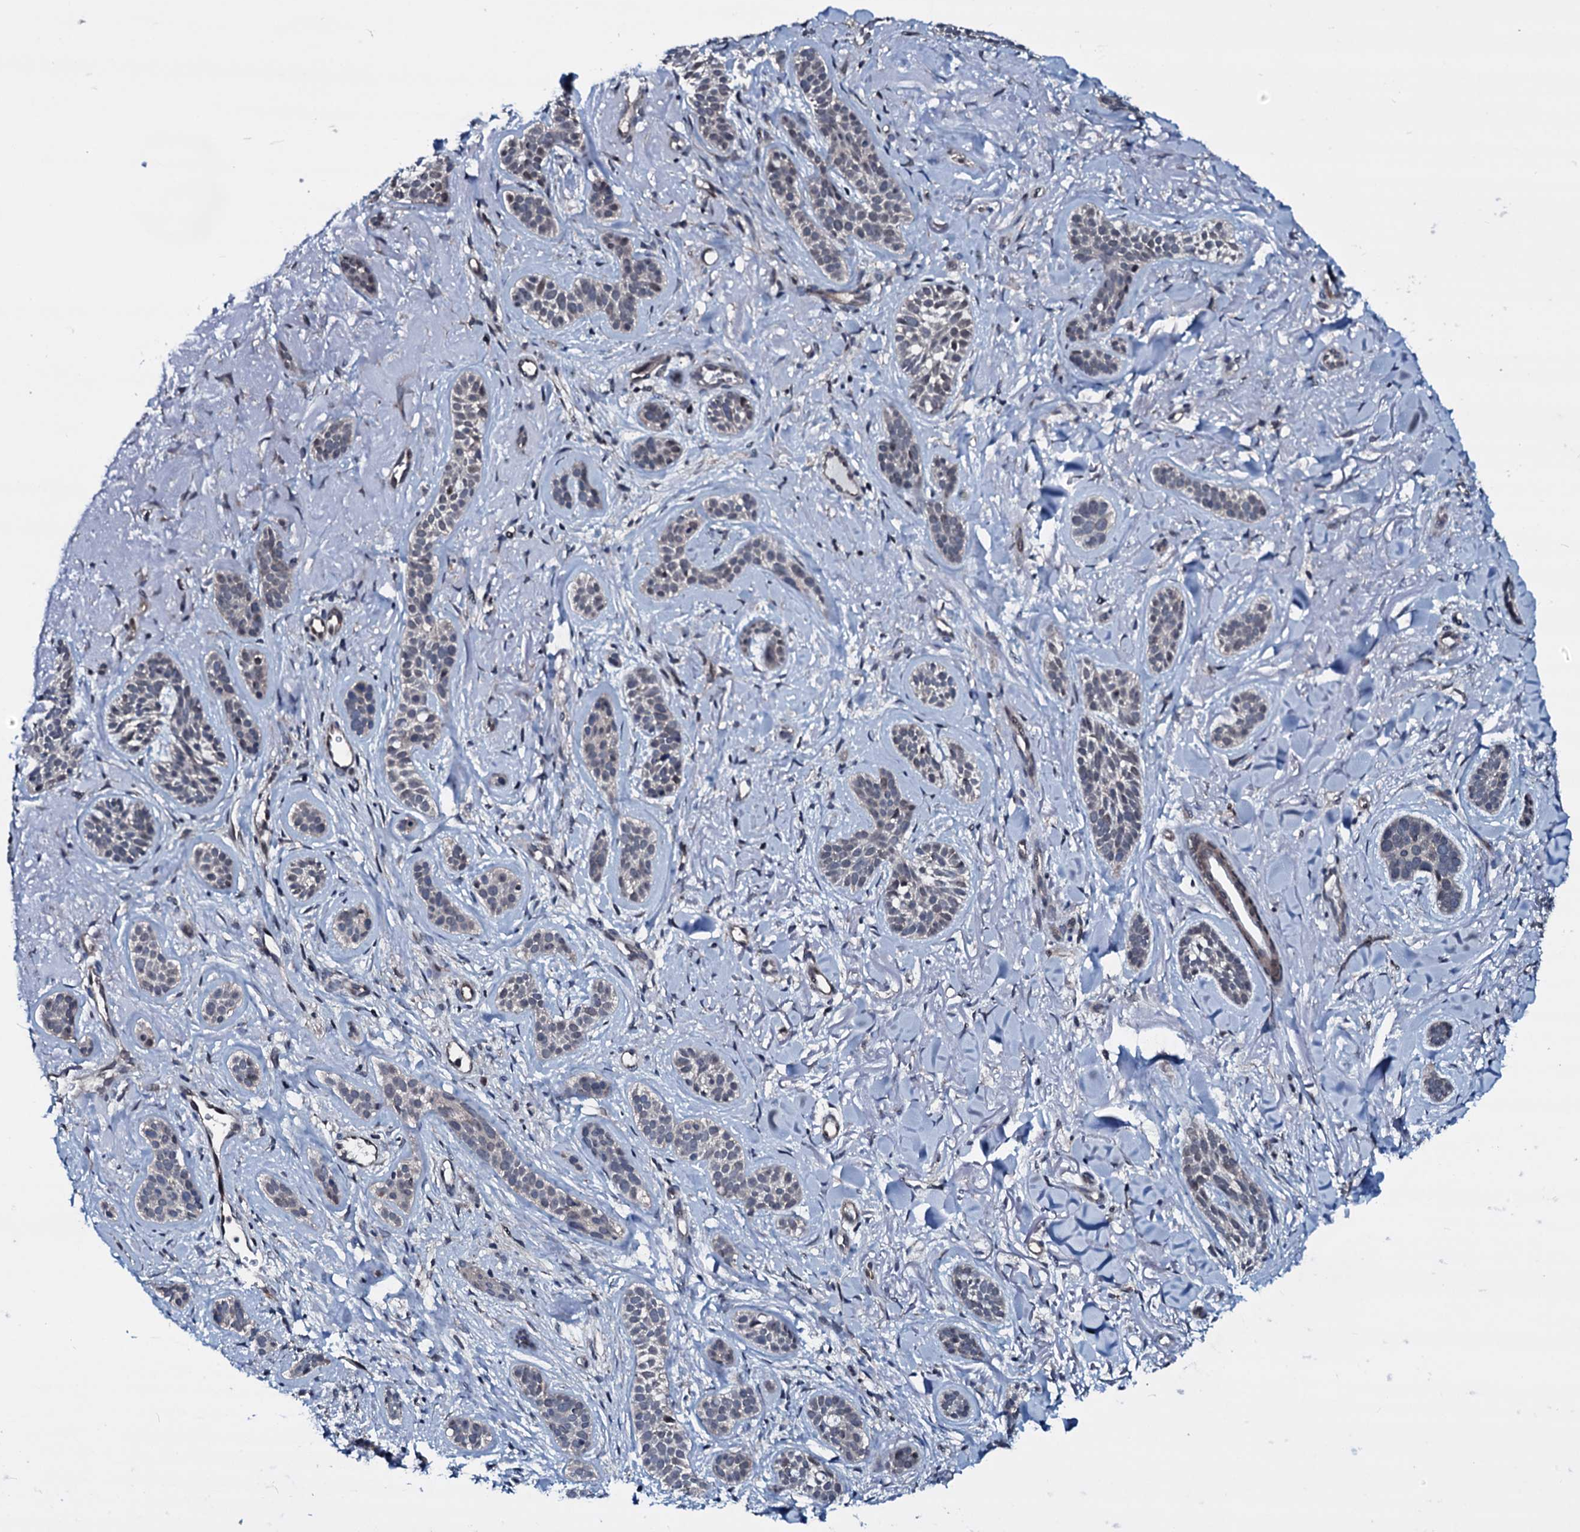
{"staining": {"intensity": "negative", "quantity": "none", "location": "none"}, "tissue": "skin cancer", "cell_type": "Tumor cells", "image_type": "cancer", "snomed": [{"axis": "morphology", "description": "Basal cell carcinoma"}, {"axis": "topography", "description": "Skin"}], "caption": "IHC photomicrograph of neoplastic tissue: skin basal cell carcinoma stained with DAB (3,3'-diaminobenzidine) reveals no significant protein staining in tumor cells.", "gene": "OGFOD2", "patient": {"sex": "male", "age": 71}}